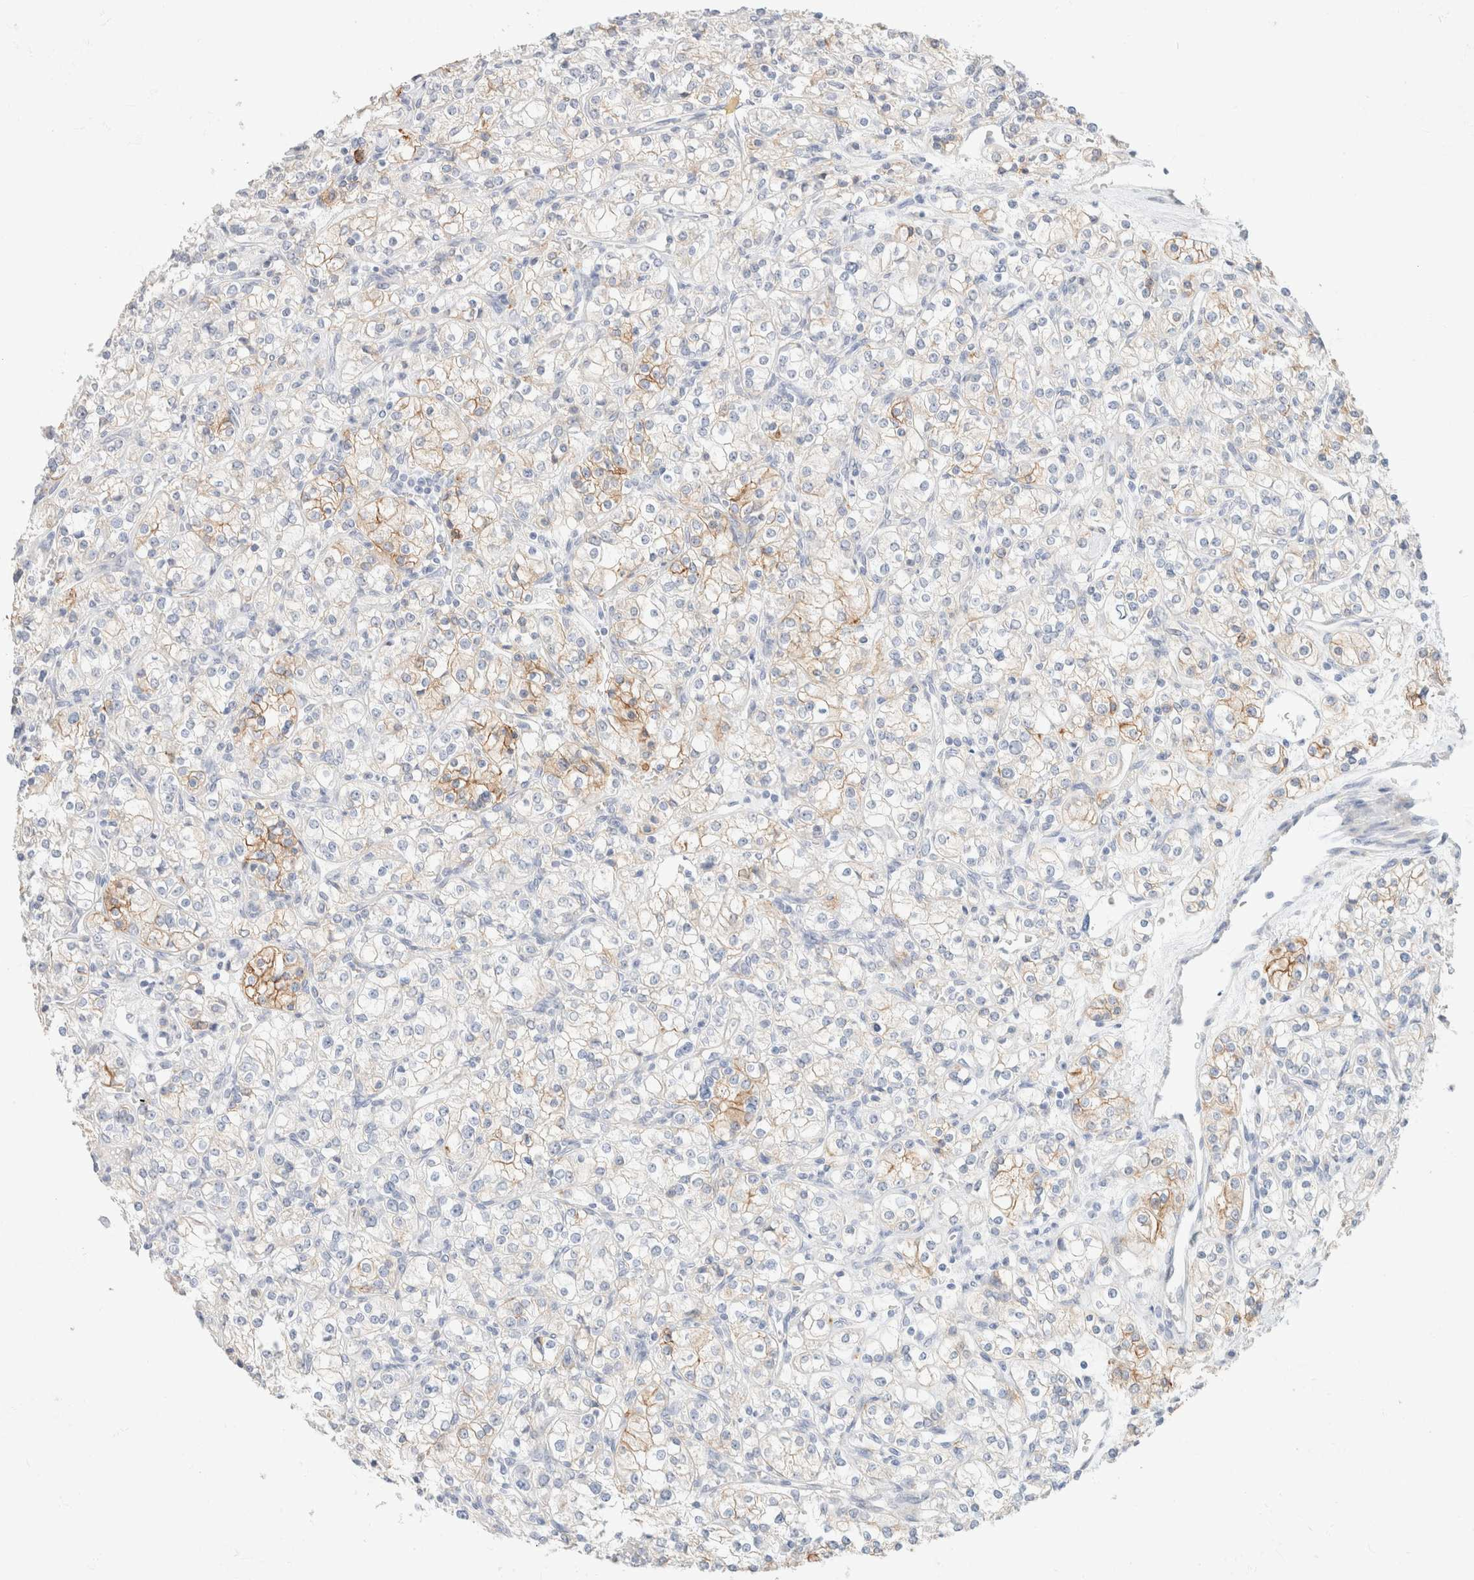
{"staining": {"intensity": "moderate", "quantity": "<25%", "location": "cytoplasmic/membranous"}, "tissue": "renal cancer", "cell_type": "Tumor cells", "image_type": "cancer", "snomed": [{"axis": "morphology", "description": "Adenocarcinoma, NOS"}, {"axis": "topography", "description": "Kidney"}], "caption": "Brown immunohistochemical staining in renal cancer (adenocarcinoma) exhibits moderate cytoplasmic/membranous staining in about <25% of tumor cells.", "gene": "CA12", "patient": {"sex": "male", "age": 77}}